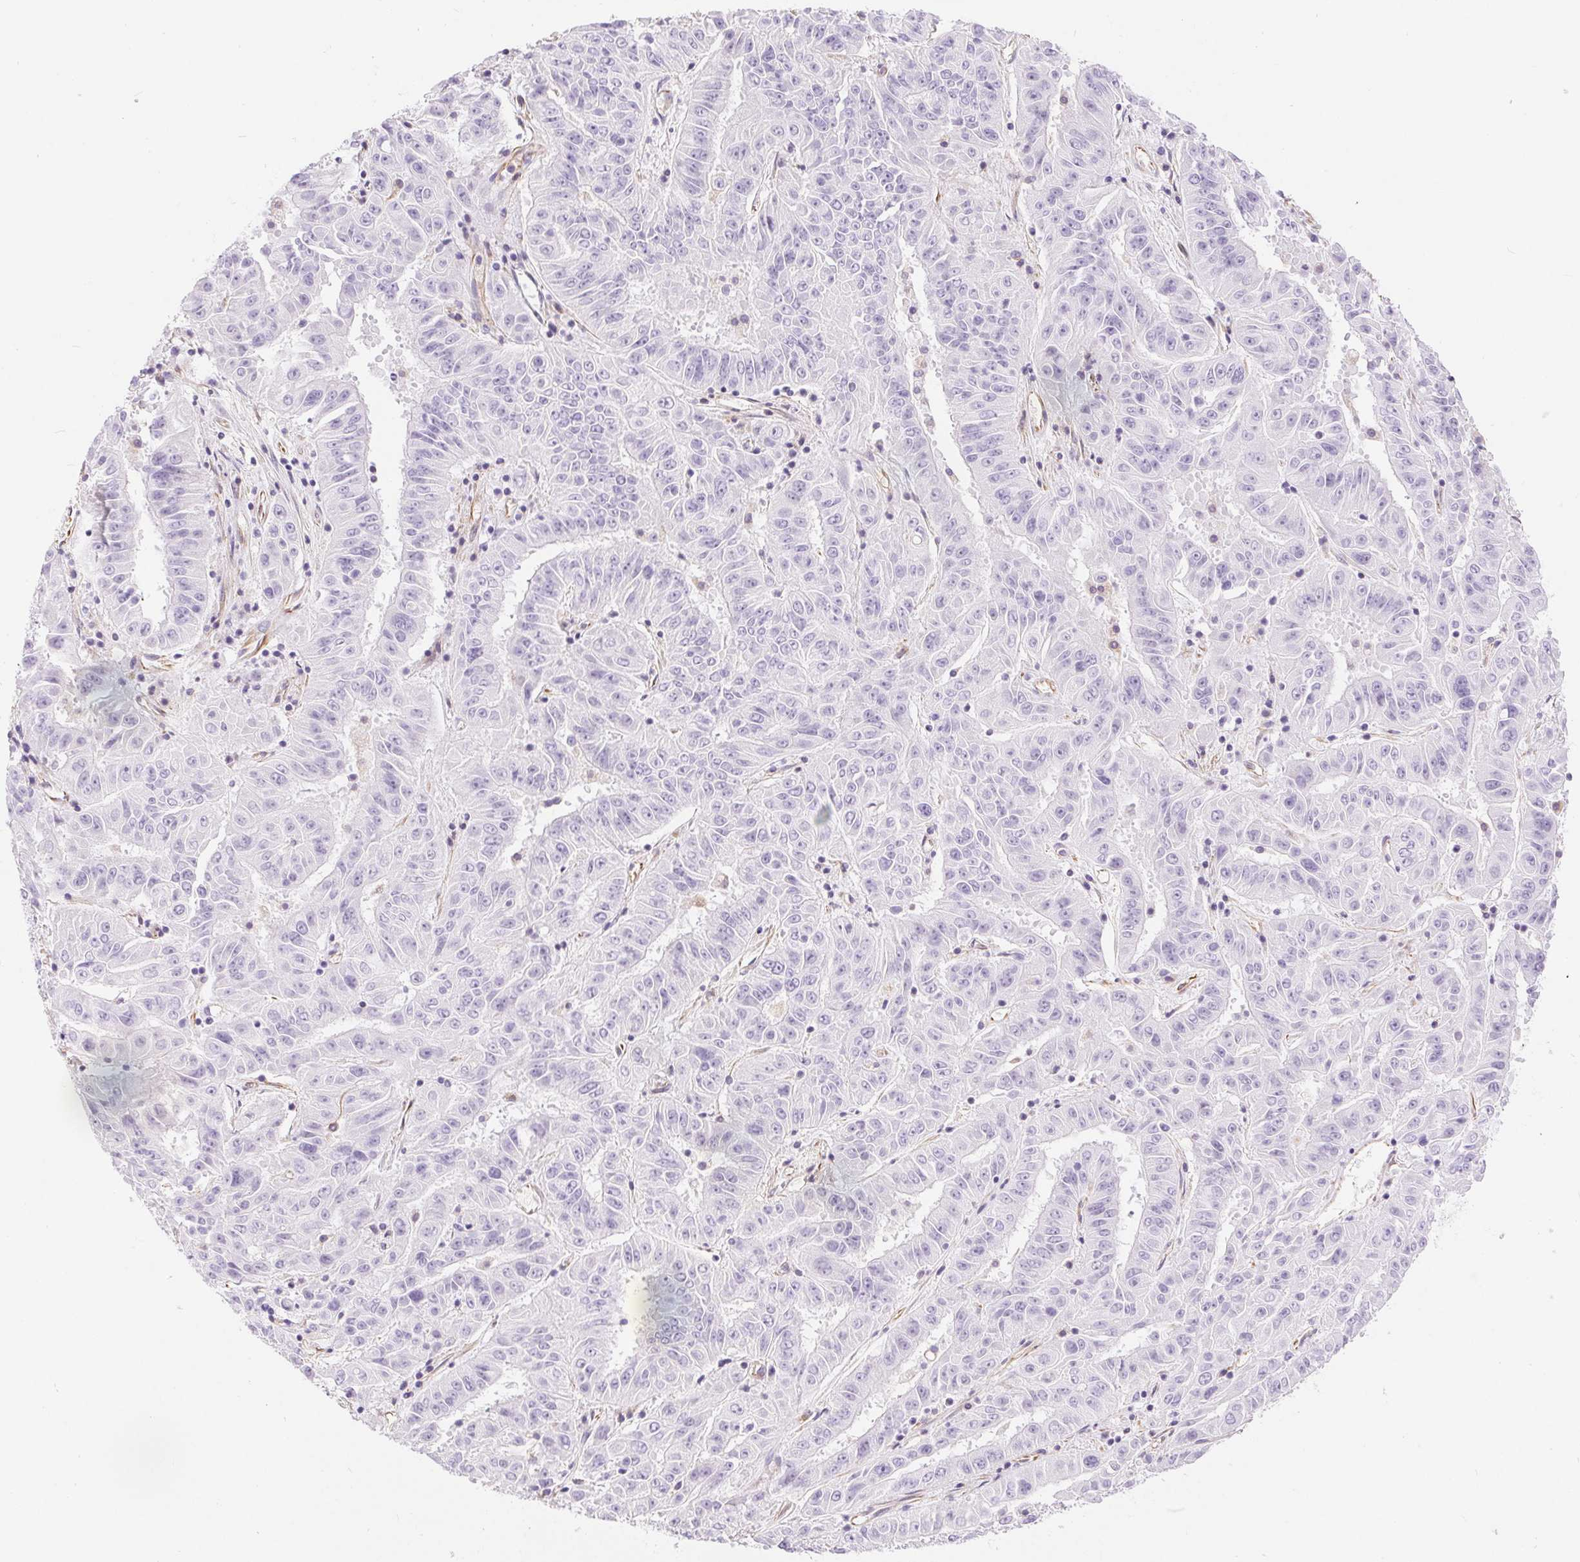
{"staining": {"intensity": "negative", "quantity": "none", "location": "none"}, "tissue": "pancreatic cancer", "cell_type": "Tumor cells", "image_type": "cancer", "snomed": [{"axis": "morphology", "description": "Adenocarcinoma, NOS"}, {"axis": "topography", "description": "Pancreas"}], "caption": "Immunohistochemistry (IHC) photomicrograph of human pancreatic cancer (adenocarcinoma) stained for a protein (brown), which demonstrates no positivity in tumor cells.", "gene": "GFAP", "patient": {"sex": "male", "age": 63}}